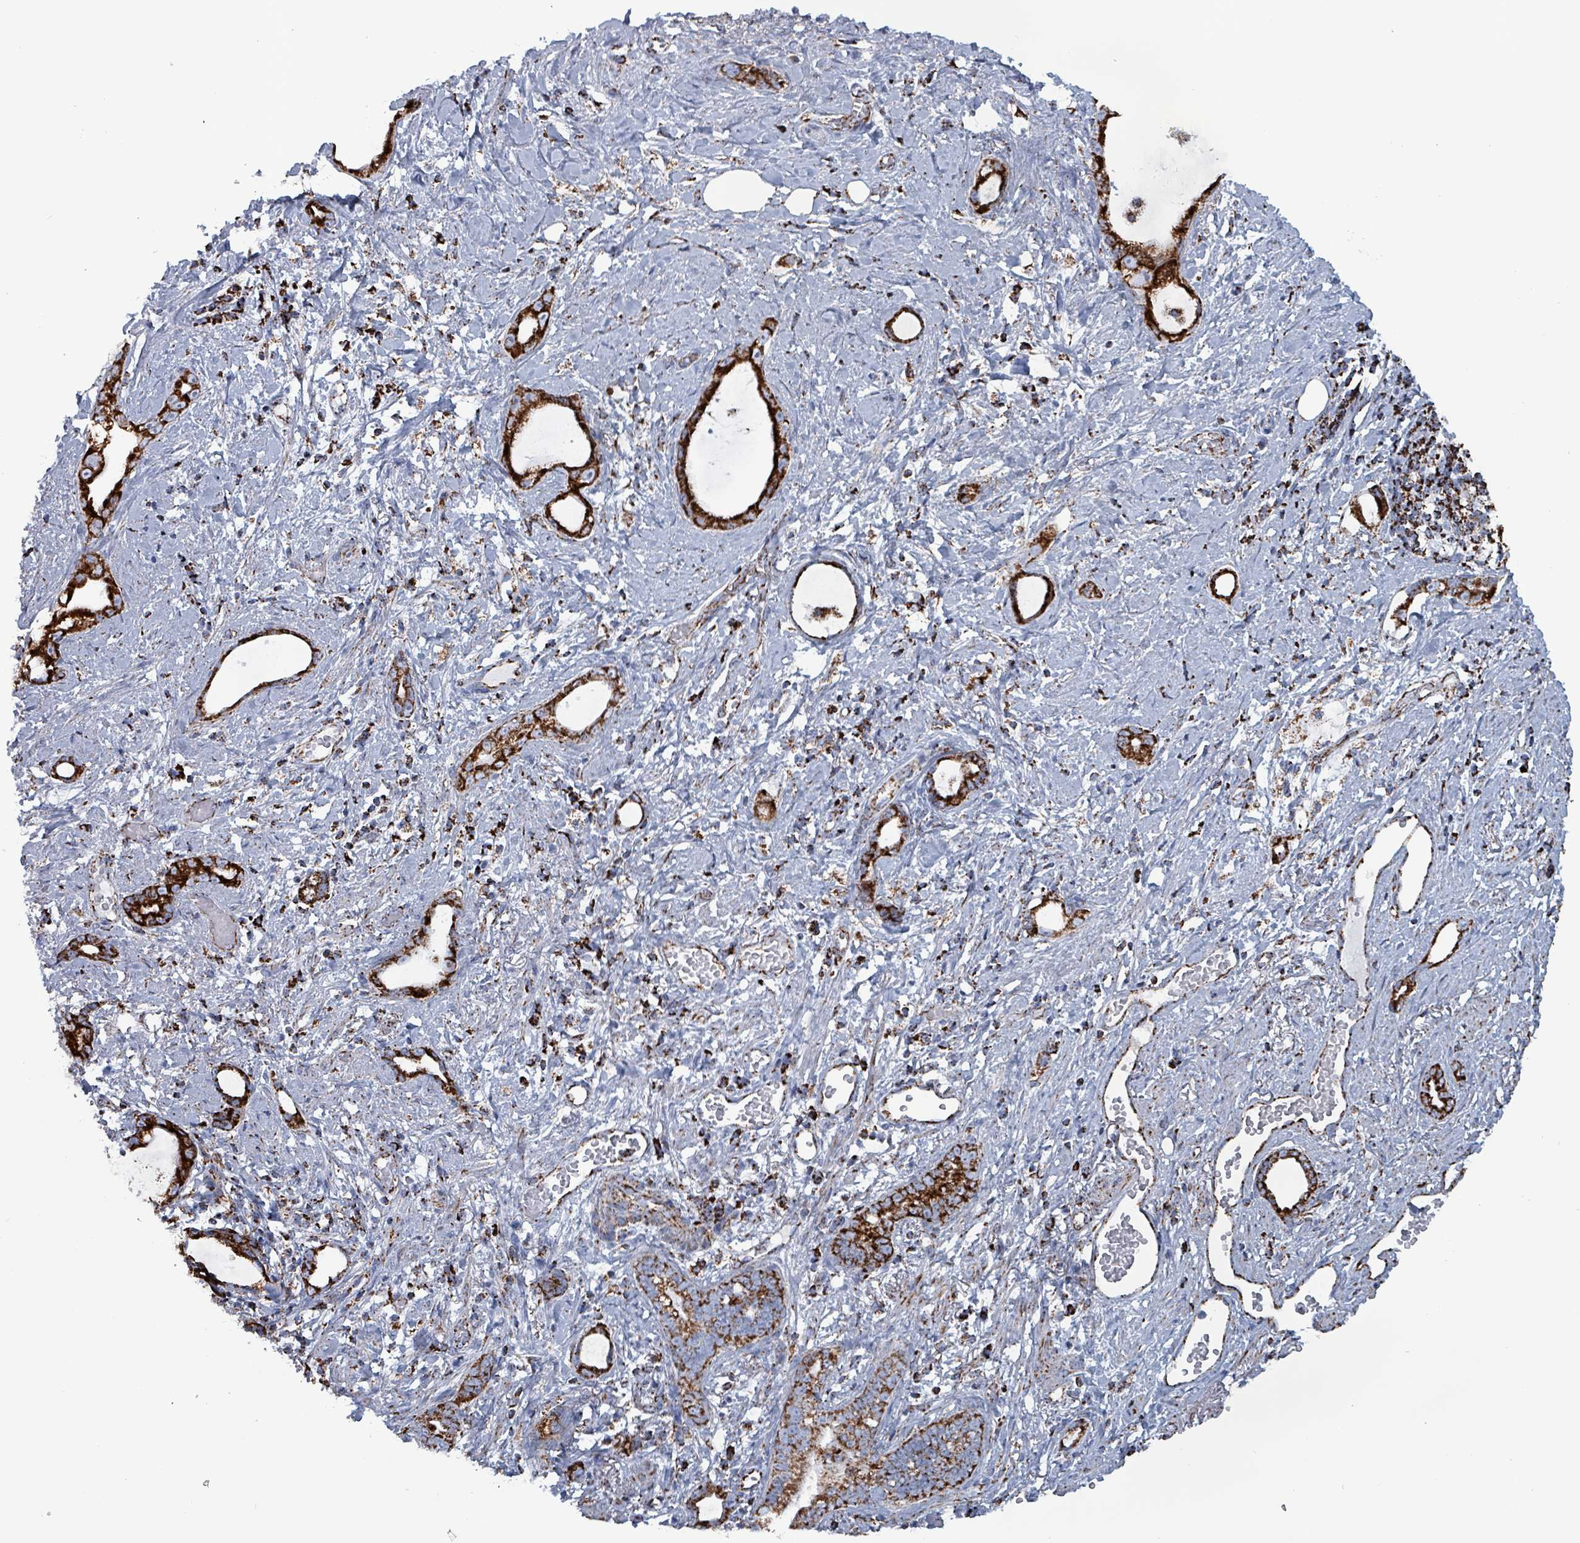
{"staining": {"intensity": "strong", "quantity": ">75%", "location": "cytoplasmic/membranous"}, "tissue": "stomach cancer", "cell_type": "Tumor cells", "image_type": "cancer", "snomed": [{"axis": "morphology", "description": "Adenocarcinoma, NOS"}, {"axis": "topography", "description": "Stomach"}], "caption": "A photomicrograph showing strong cytoplasmic/membranous staining in approximately >75% of tumor cells in stomach adenocarcinoma, as visualized by brown immunohistochemical staining.", "gene": "IDH3B", "patient": {"sex": "male", "age": 55}}